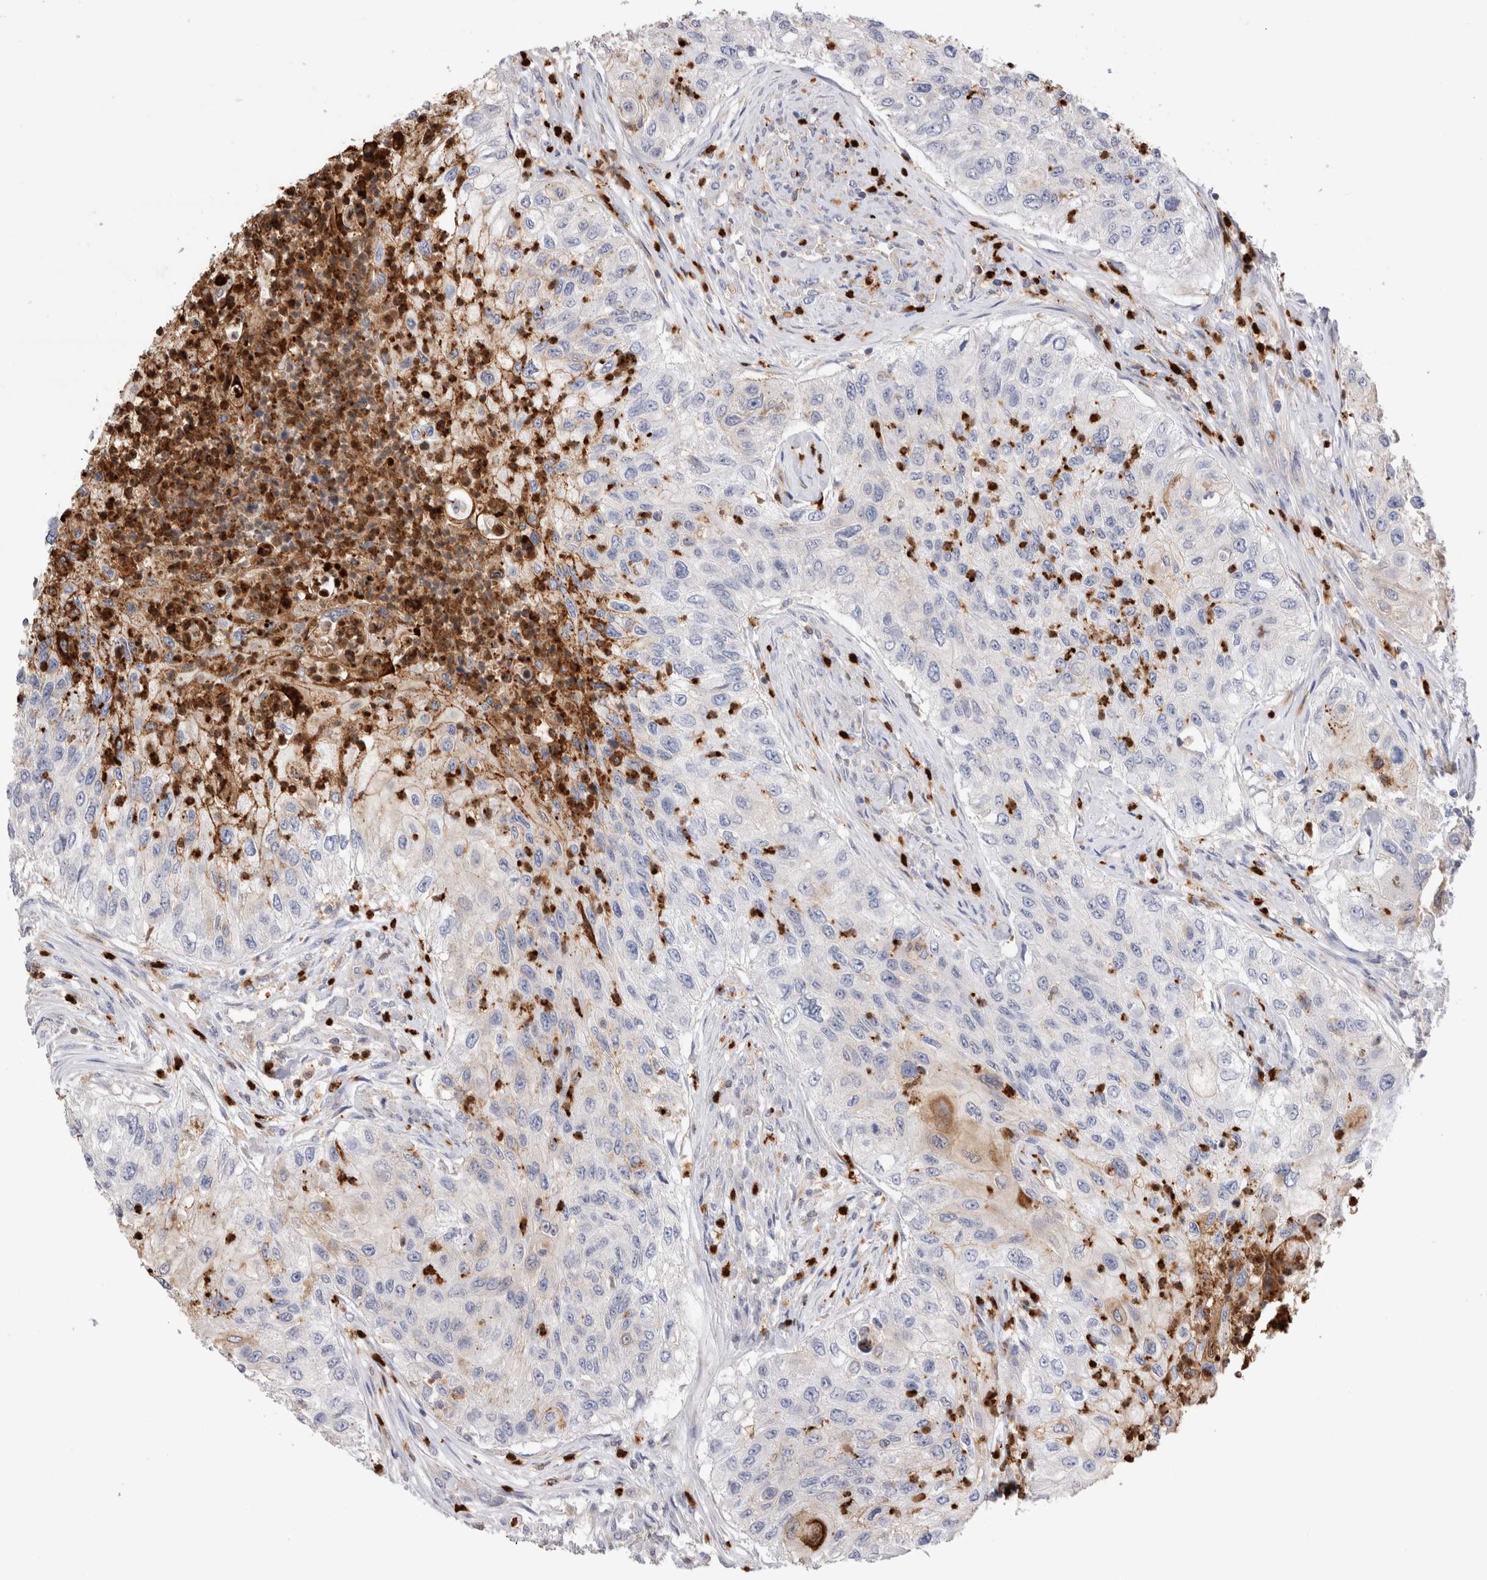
{"staining": {"intensity": "weak", "quantity": "<25%", "location": "cytoplasmic/membranous"}, "tissue": "urothelial cancer", "cell_type": "Tumor cells", "image_type": "cancer", "snomed": [{"axis": "morphology", "description": "Urothelial carcinoma, High grade"}, {"axis": "topography", "description": "Urinary bladder"}], "caption": "Immunohistochemical staining of urothelial cancer displays no significant expression in tumor cells.", "gene": "NXT2", "patient": {"sex": "female", "age": 60}}